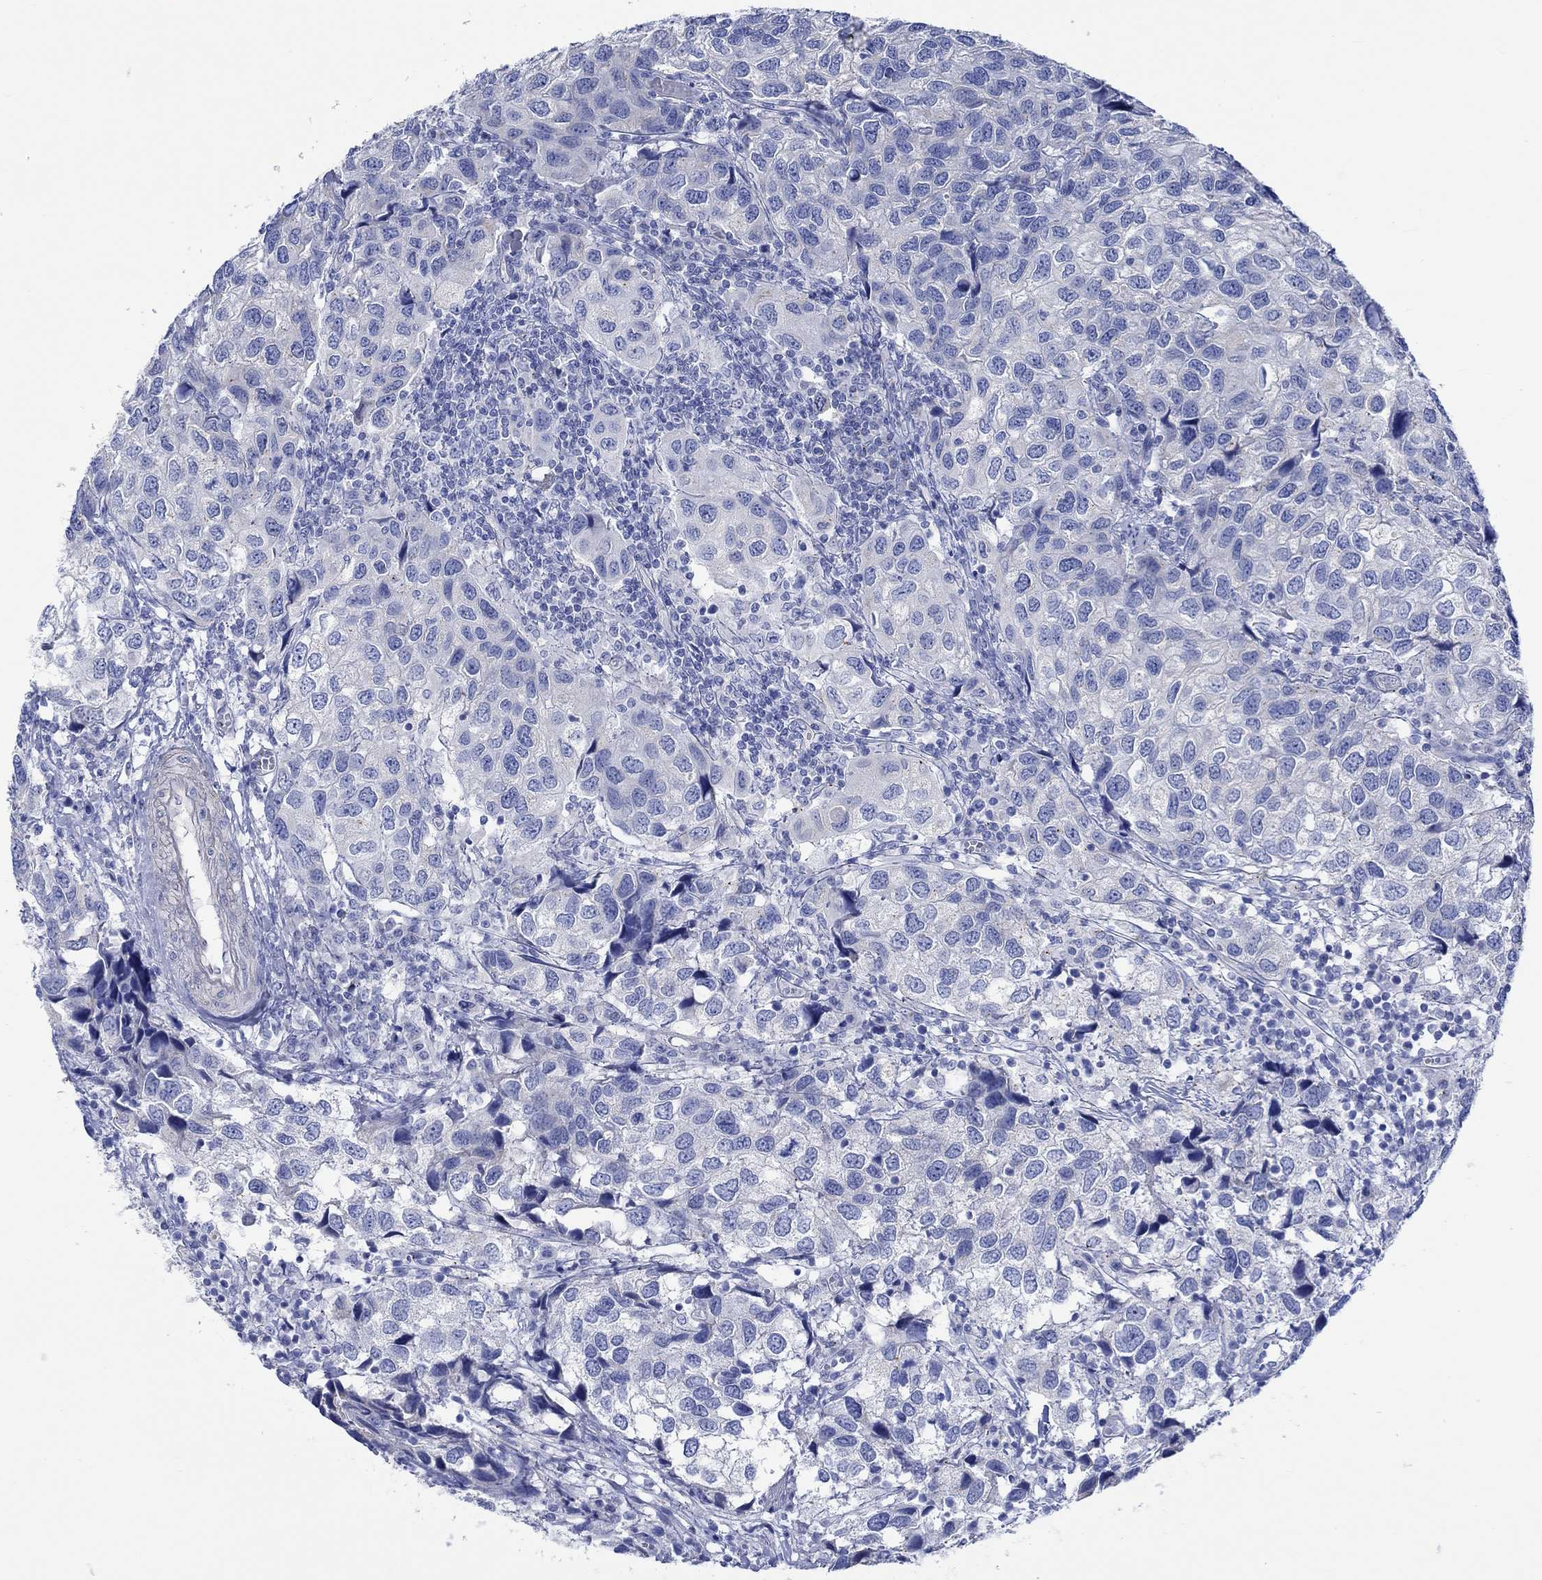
{"staining": {"intensity": "negative", "quantity": "none", "location": "none"}, "tissue": "urothelial cancer", "cell_type": "Tumor cells", "image_type": "cancer", "snomed": [{"axis": "morphology", "description": "Urothelial carcinoma, High grade"}, {"axis": "topography", "description": "Urinary bladder"}], "caption": "Immunohistochemistry (IHC) image of neoplastic tissue: urothelial carcinoma (high-grade) stained with DAB displays no significant protein staining in tumor cells. The staining is performed using DAB (3,3'-diaminobenzidine) brown chromogen with nuclei counter-stained in using hematoxylin.", "gene": "CPLX2", "patient": {"sex": "male", "age": 79}}